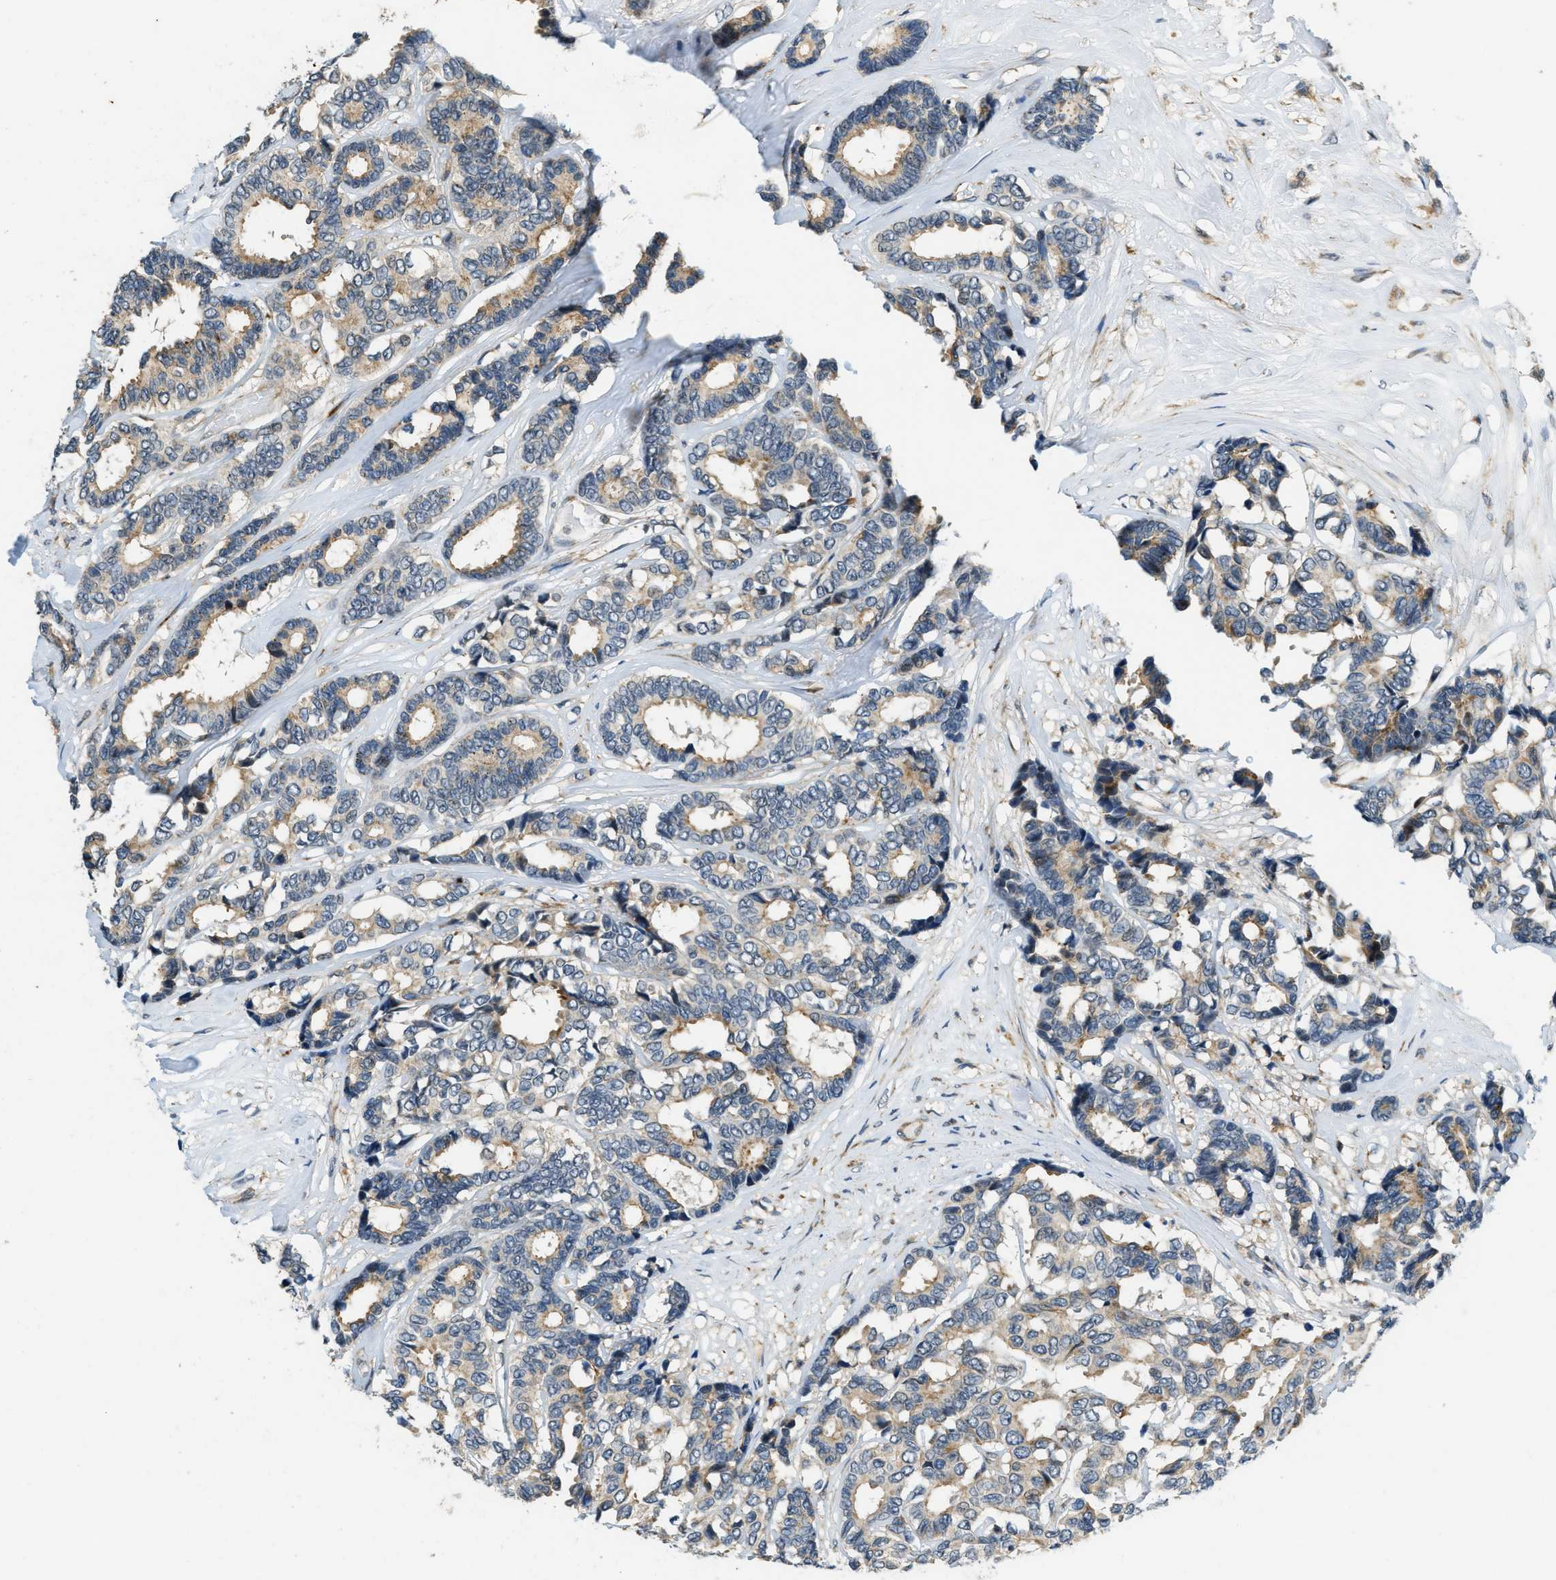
{"staining": {"intensity": "moderate", "quantity": "25%-75%", "location": "cytoplasmic/membranous"}, "tissue": "breast cancer", "cell_type": "Tumor cells", "image_type": "cancer", "snomed": [{"axis": "morphology", "description": "Duct carcinoma"}, {"axis": "topography", "description": "Breast"}], "caption": "The immunohistochemical stain shows moderate cytoplasmic/membranous staining in tumor cells of breast cancer (infiltrating ductal carcinoma) tissue.", "gene": "HERC2", "patient": {"sex": "female", "age": 87}}